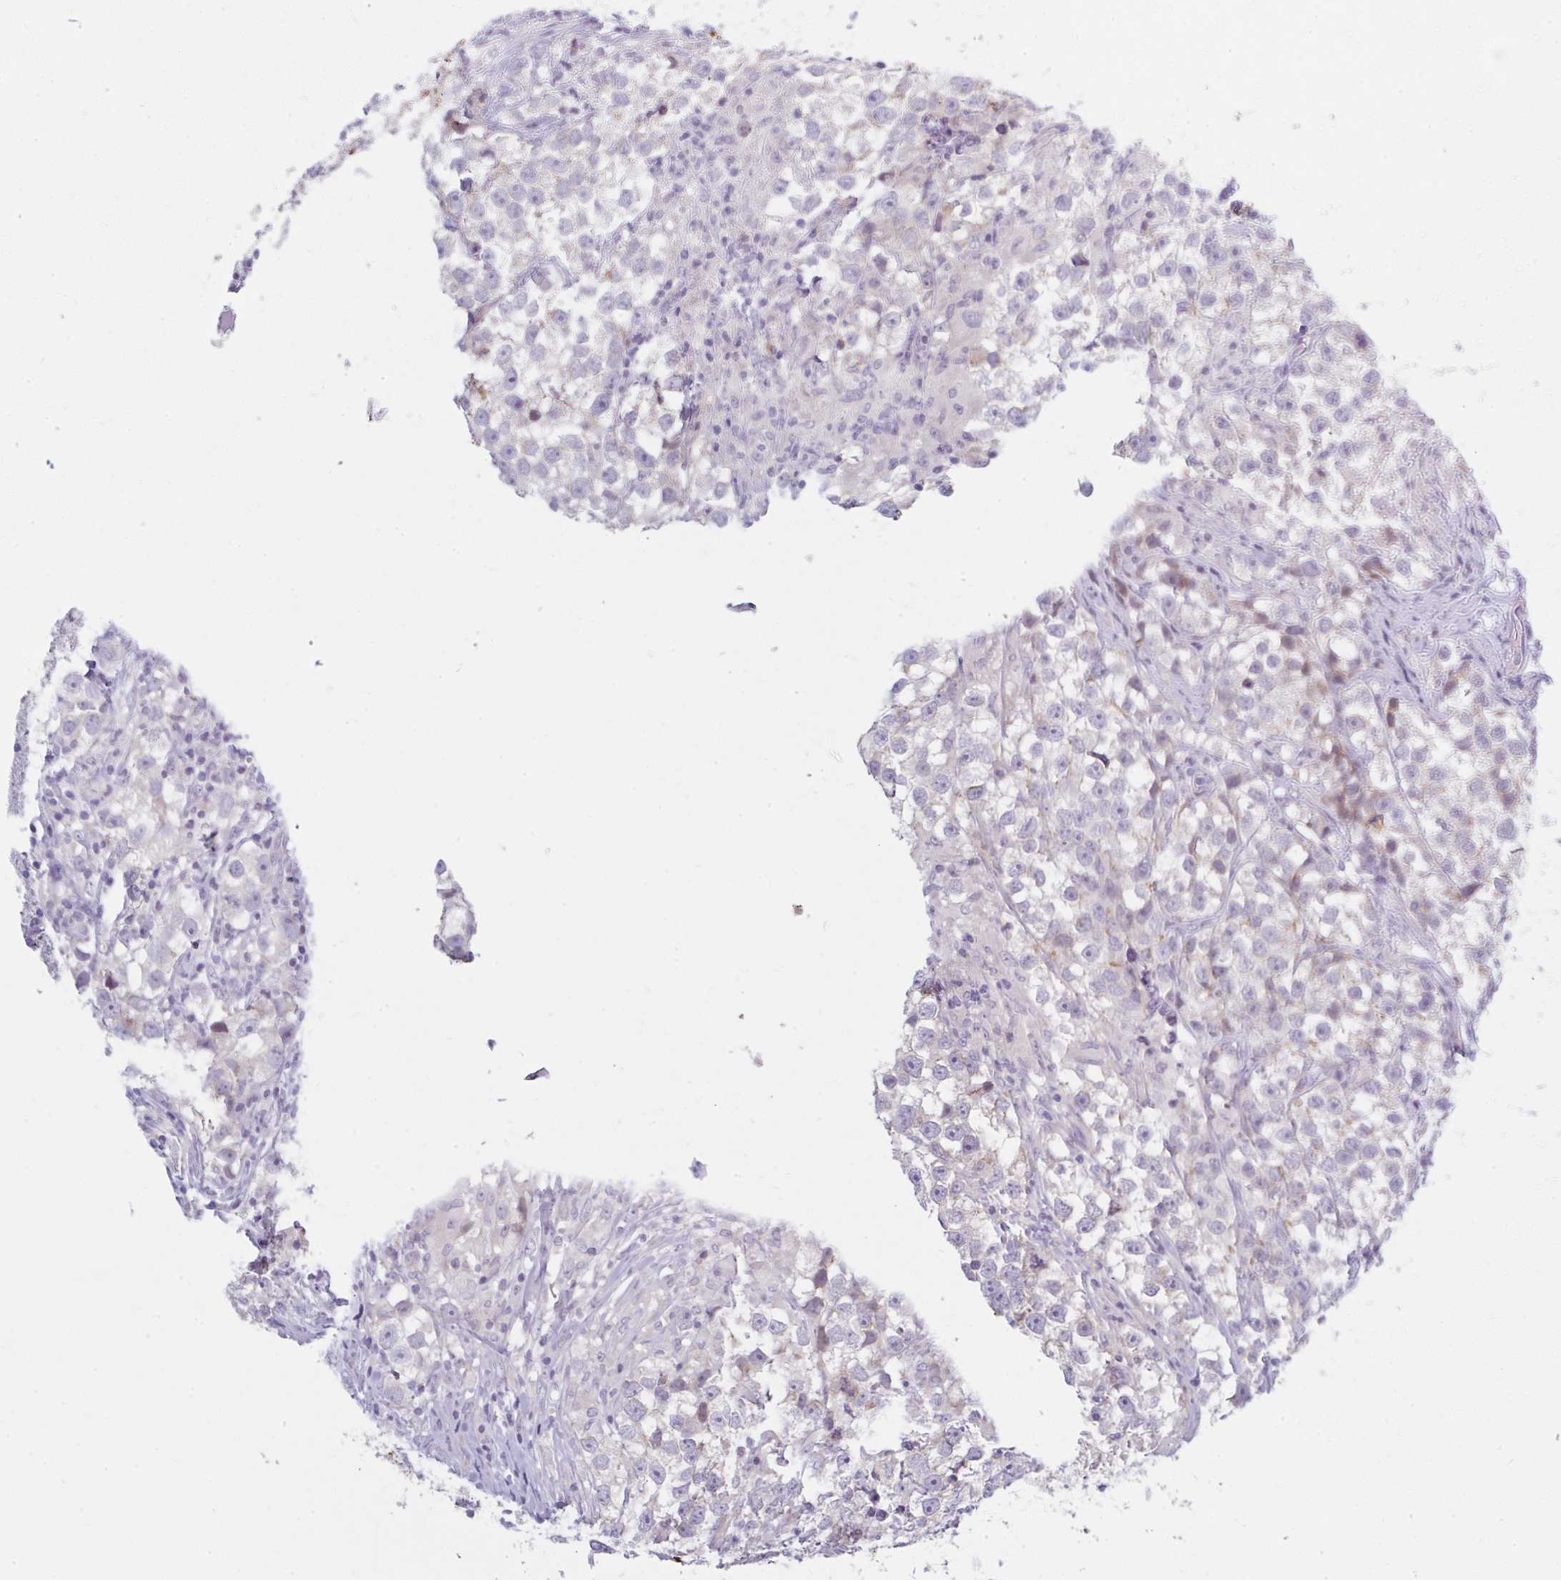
{"staining": {"intensity": "negative", "quantity": "none", "location": "none"}, "tissue": "testis cancer", "cell_type": "Tumor cells", "image_type": "cancer", "snomed": [{"axis": "morphology", "description": "Seminoma, NOS"}, {"axis": "topography", "description": "Testis"}], "caption": "Image shows no significant protein staining in tumor cells of testis seminoma.", "gene": "FAM153A", "patient": {"sex": "male", "age": 46}}